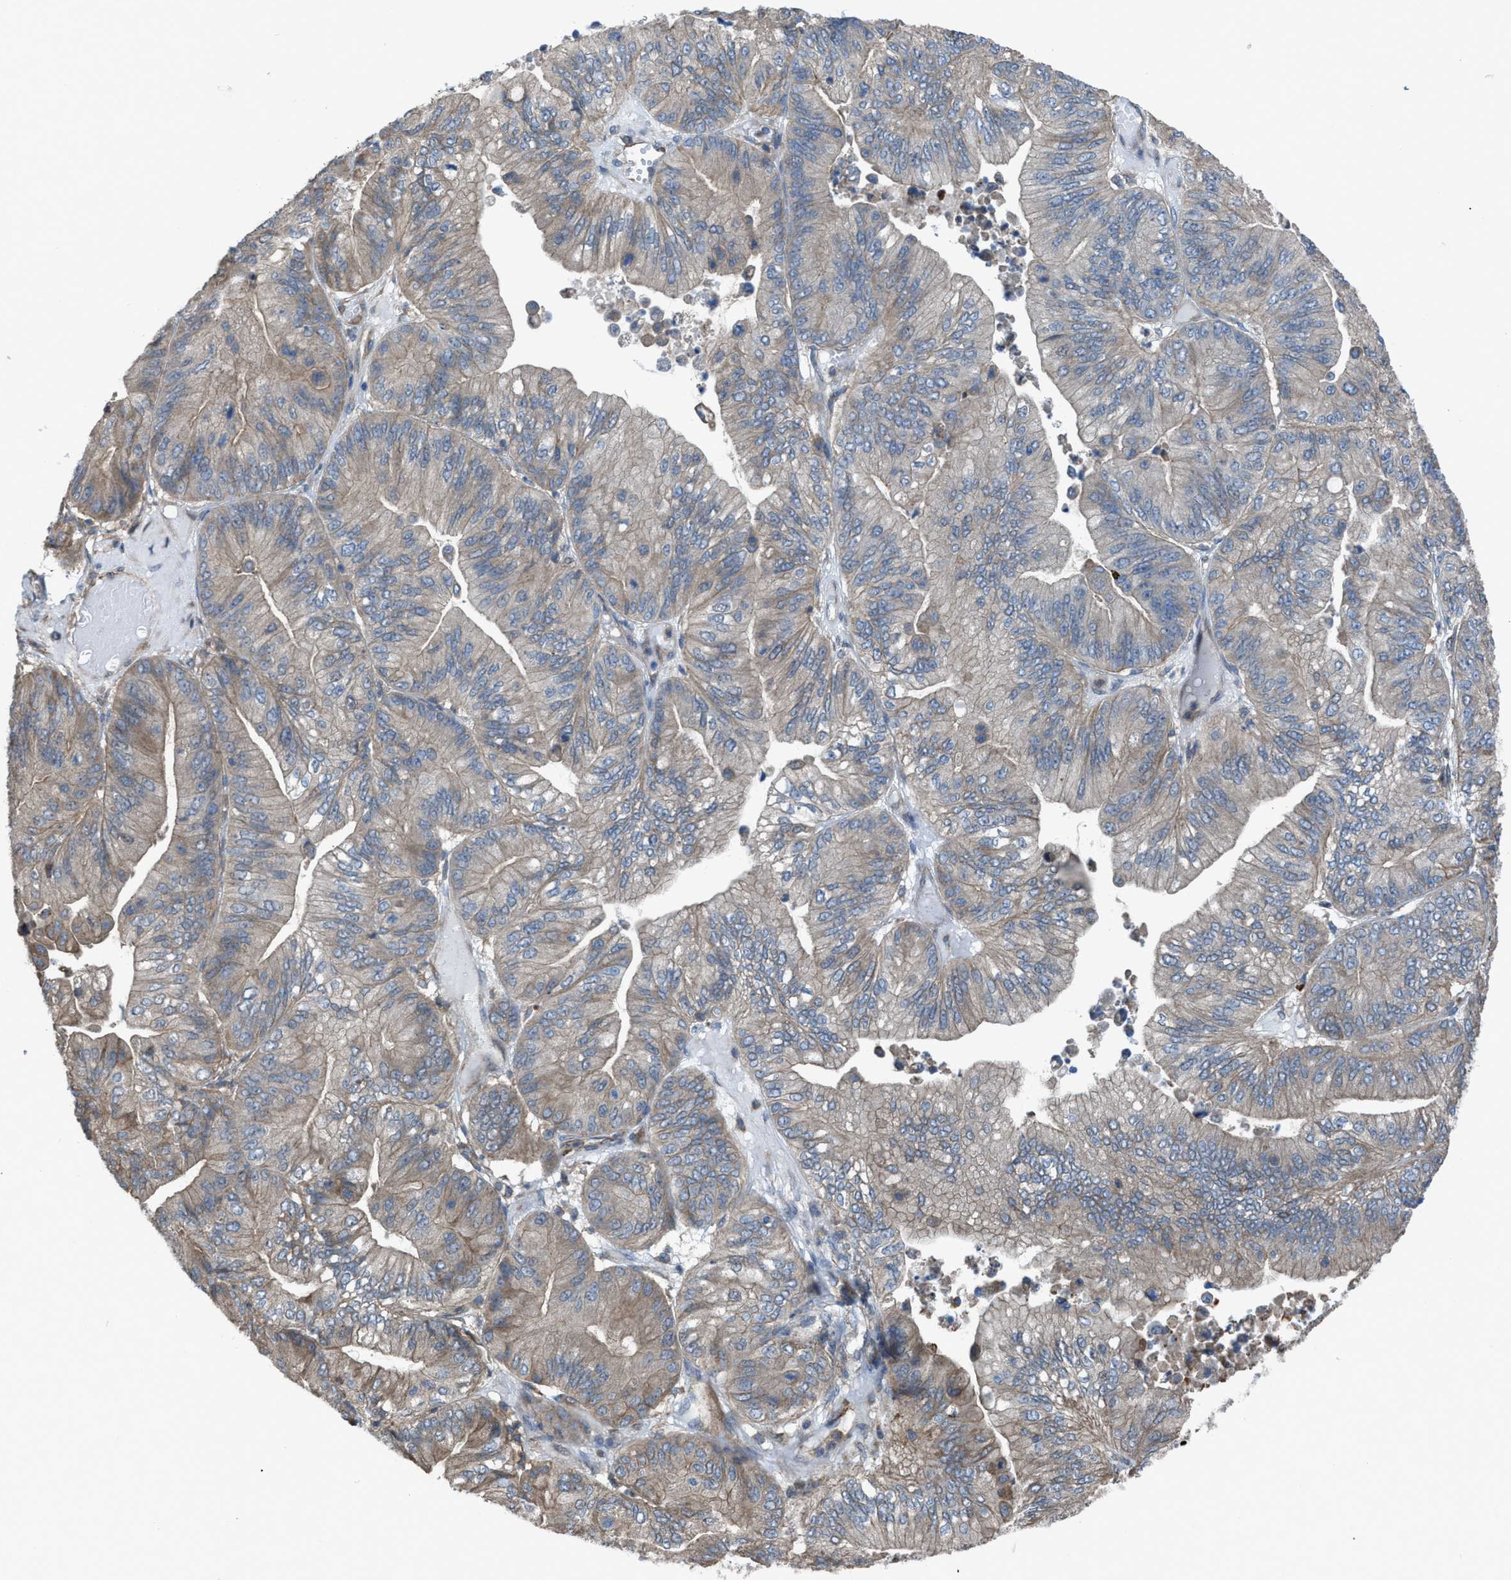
{"staining": {"intensity": "weak", "quantity": "25%-75%", "location": "cytoplasmic/membranous"}, "tissue": "ovarian cancer", "cell_type": "Tumor cells", "image_type": "cancer", "snomed": [{"axis": "morphology", "description": "Cystadenocarcinoma, mucinous, NOS"}, {"axis": "topography", "description": "Ovary"}], "caption": "Immunohistochemical staining of human ovarian cancer exhibits low levels of weak cytoplasmic/membranous protein positivity in approximately 25%-75% of tumor cells. (IHC, brightfield microscopy, high magnification).", "gene": "PLAA", "patient": {"sex": "female", "age": 61}}